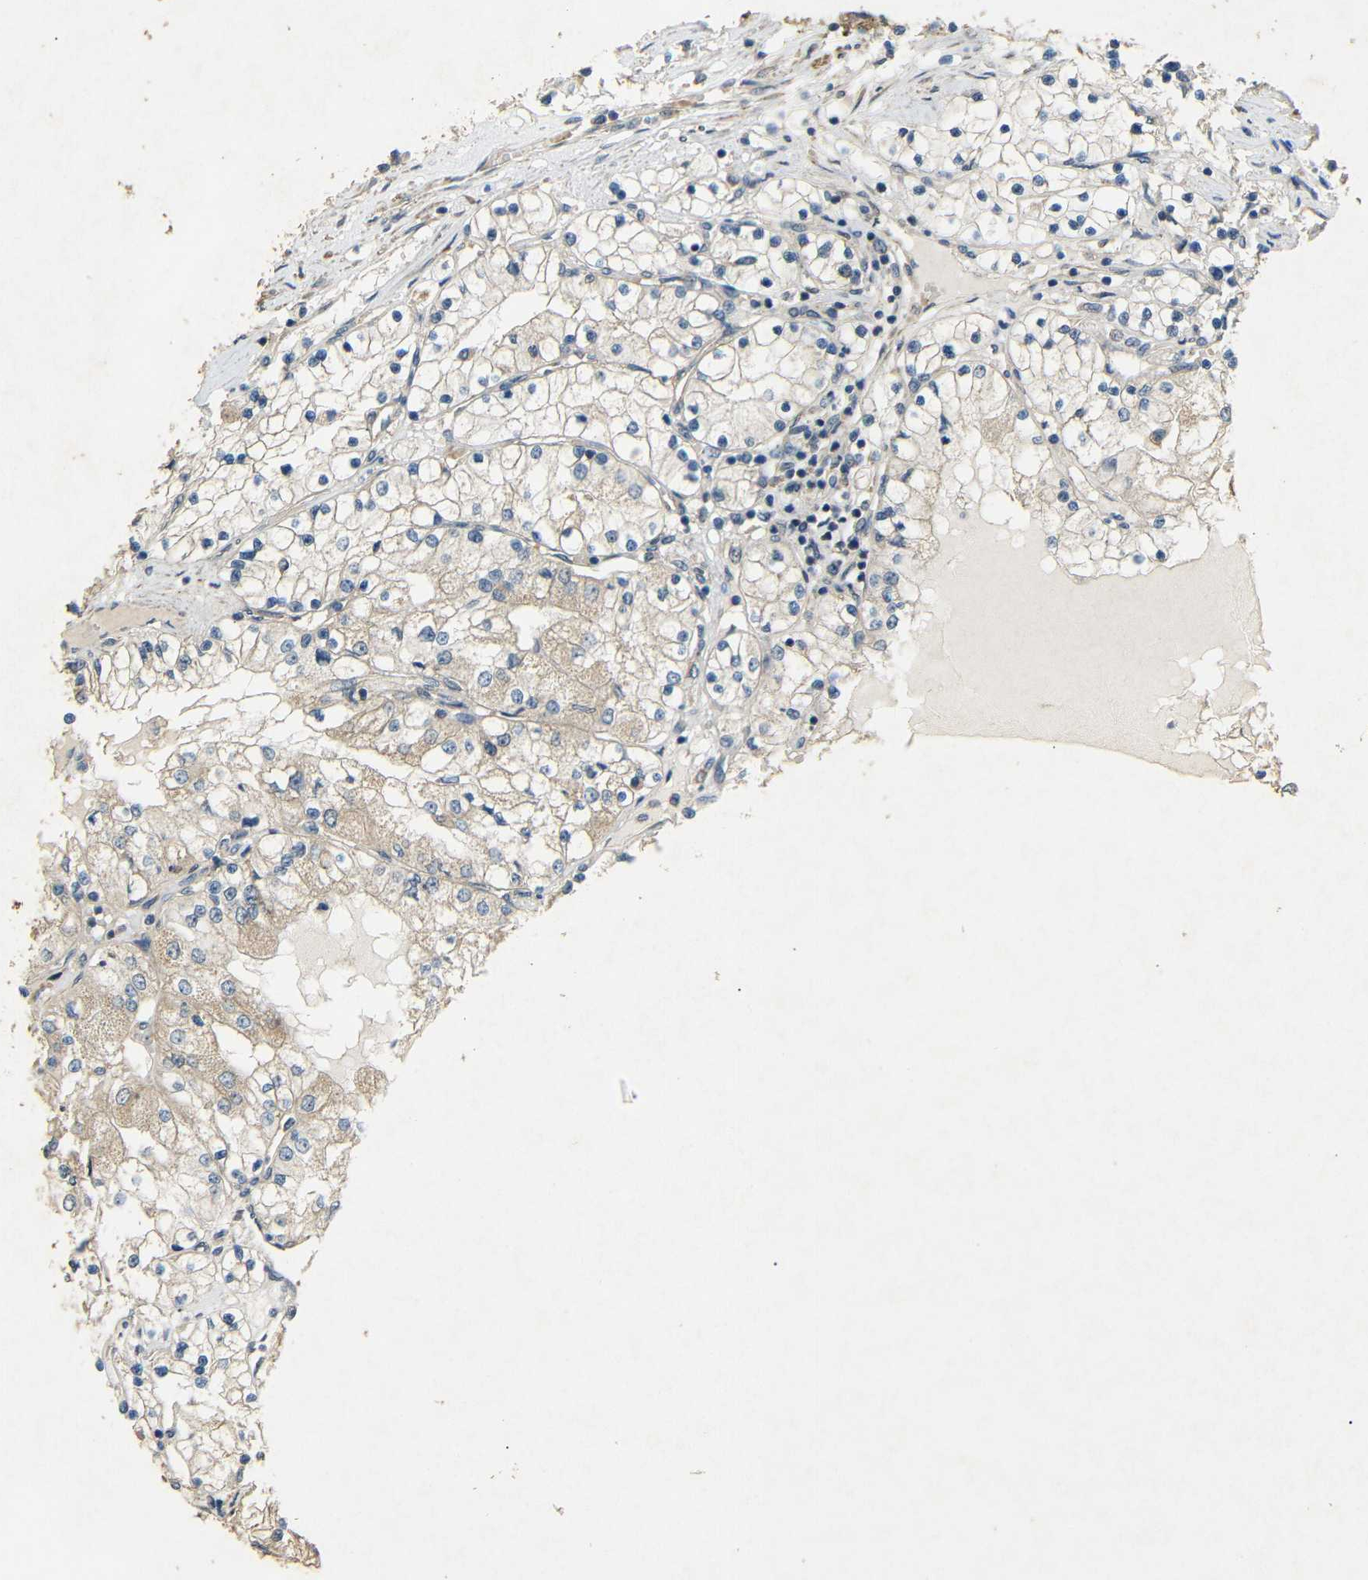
{"staining": {"intensity": "weak", "quantity": ">75%", "location": "cytoplasmic/membranous"}, "tissue": "renal cancer", "cell_type": "Tumor cells", "image_type": "cancer", "snomed": [{"axis": "morphology", "description": "Adenocarcinoma, NOS"}, {"axis": "topography", "description": "Kidney"}], "caption": "The immunohistochemical stain shows weak cytoplasmic/membranous positivity in tumor cells of renal adenocarcinoma tissue.", "gene": "BNIP3", "patient": {"sex": "male", "age": 68}}